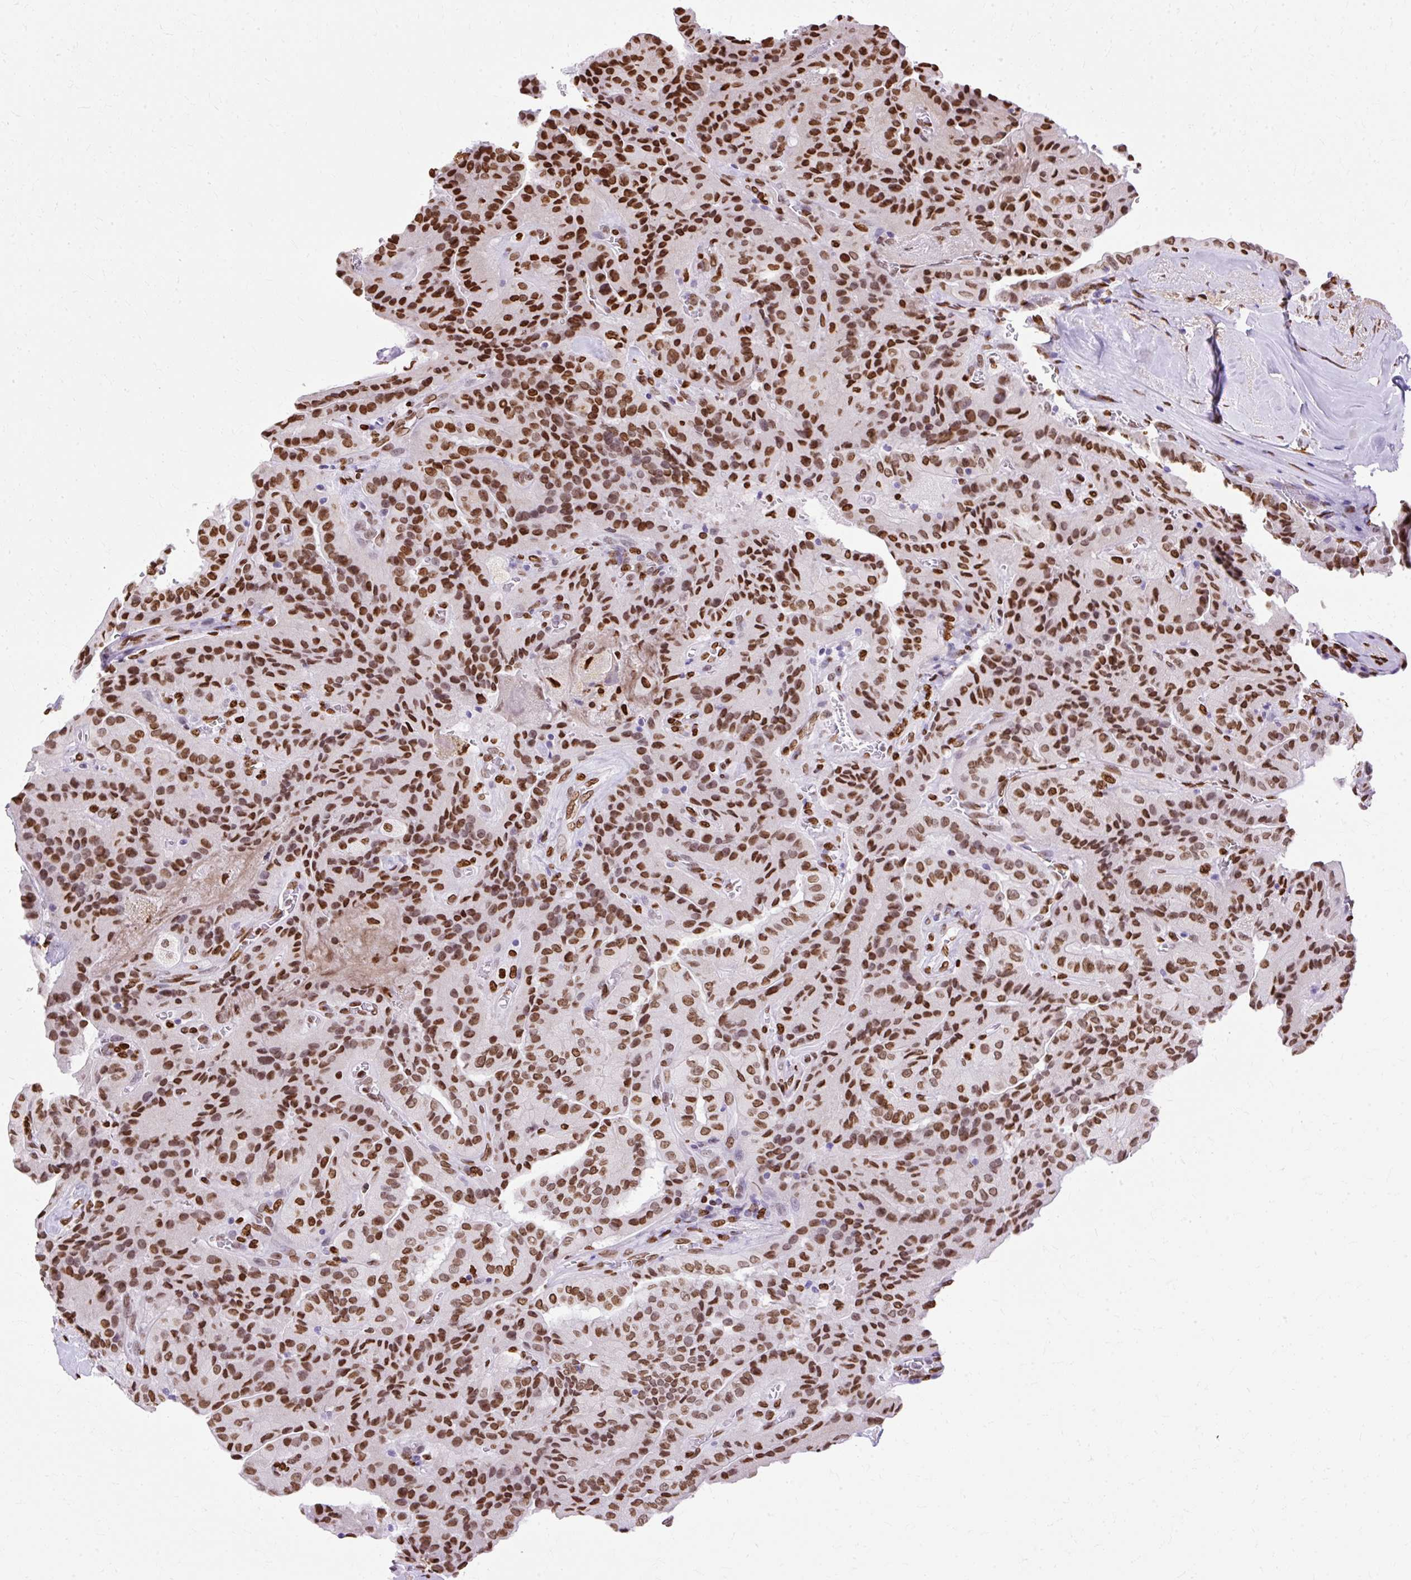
{"staining": {"intensity": "strong", "quantity": ">75%", "location": "nuclear"}, "tissue": "thyroid cancer", "cell_type": "Tumor cells", "image_type": "cancer", "snomed": [{"axis": "morphology", "description": "Normal tissue, NOS"}, {"axis": "morphology", "description": "Papillary adenocarcinoma, NOS"}, {"axis": "topography", "description": "Thyroid gland"}], "caption": "A brown stain labels strong nuclear expression of a protein in papillary adenocarcinoma (thyroid) tumor cells. The staining is performed using DAB brown chromogen to label protein expression. The nuclei are counter-stained blue using hematoxylin.", "gene": "TMEM184C", "patient": {"sex": "female", "age": 59}}